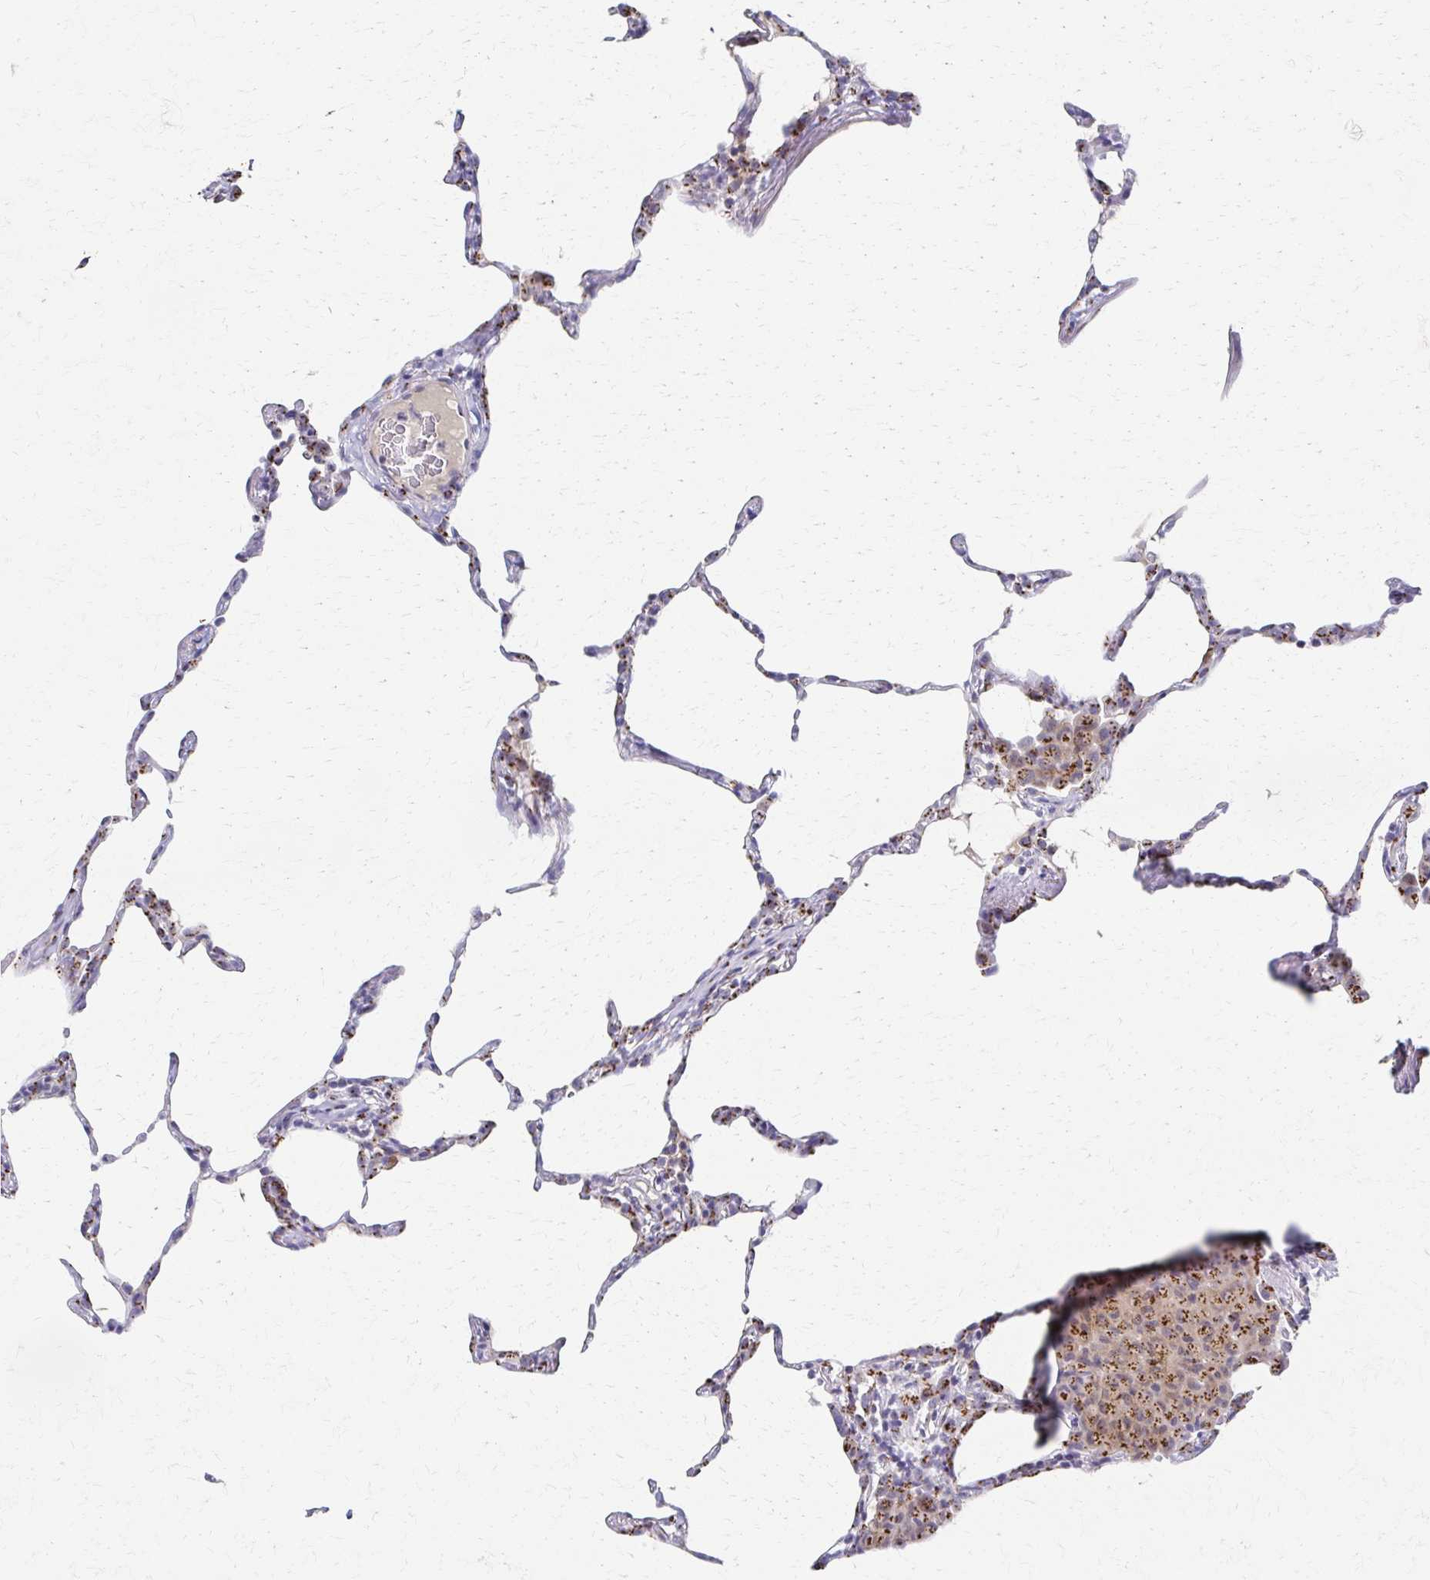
{"staining": {"intensity": "moderate", "quantity": "<25%", "location": "cytoplasmic/membranous"}, "tissue": "lung", "cell_type": "Alveolar cells", "image_type": "normal", "snomed": [{"axis": "morphology", "description": "Normal tissue, NOS"}, {"axis": "topography", "description": "Lung"}], "caption": "A low amount of moderate cytoplasmic/membranous positivity is identified in approximately <25% of alveolar cells in normal lung. (DAB IHC, brown staining for protein, blue staining for nuclei).", "gene": "ENSG00000254692", "patient": {"sex": "female", "age": 57}}